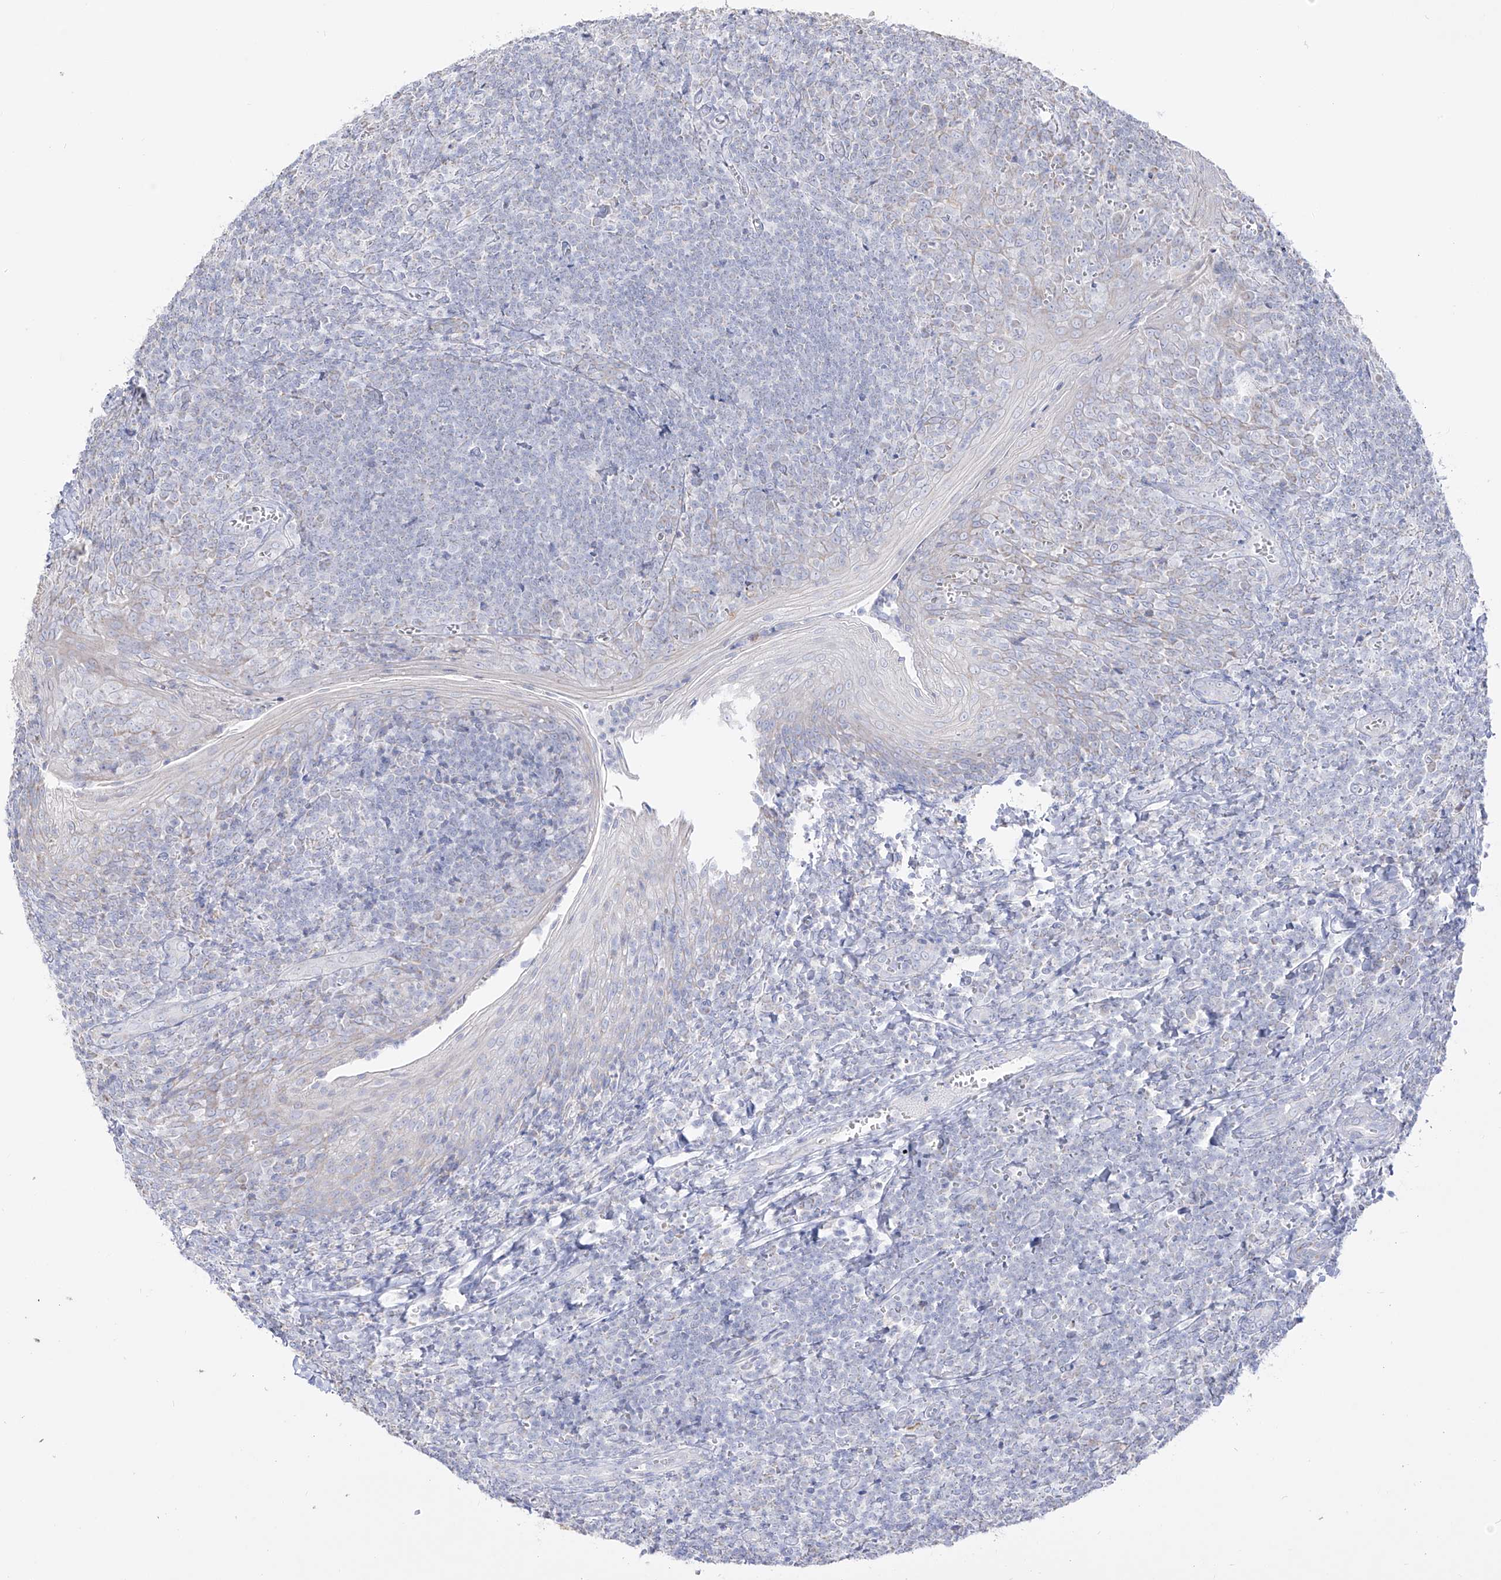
{"staining": {"intensity": "negative", "quantity": "none", "location": "none"}, "tissue": "tonsil", "cell_type": "Germinal center cells", "image_type": "normal", "snomed": [{"axis": "morphology", "description": "Normal tissue, NOS"}, {"axis": "topography", "description": "Tonsil"}], "caption": "The image demonstrates no staining of germinal center cells in benign tonsil.", "gene": "RCHY1", "patient": {"sex": "male", "age": 27}}